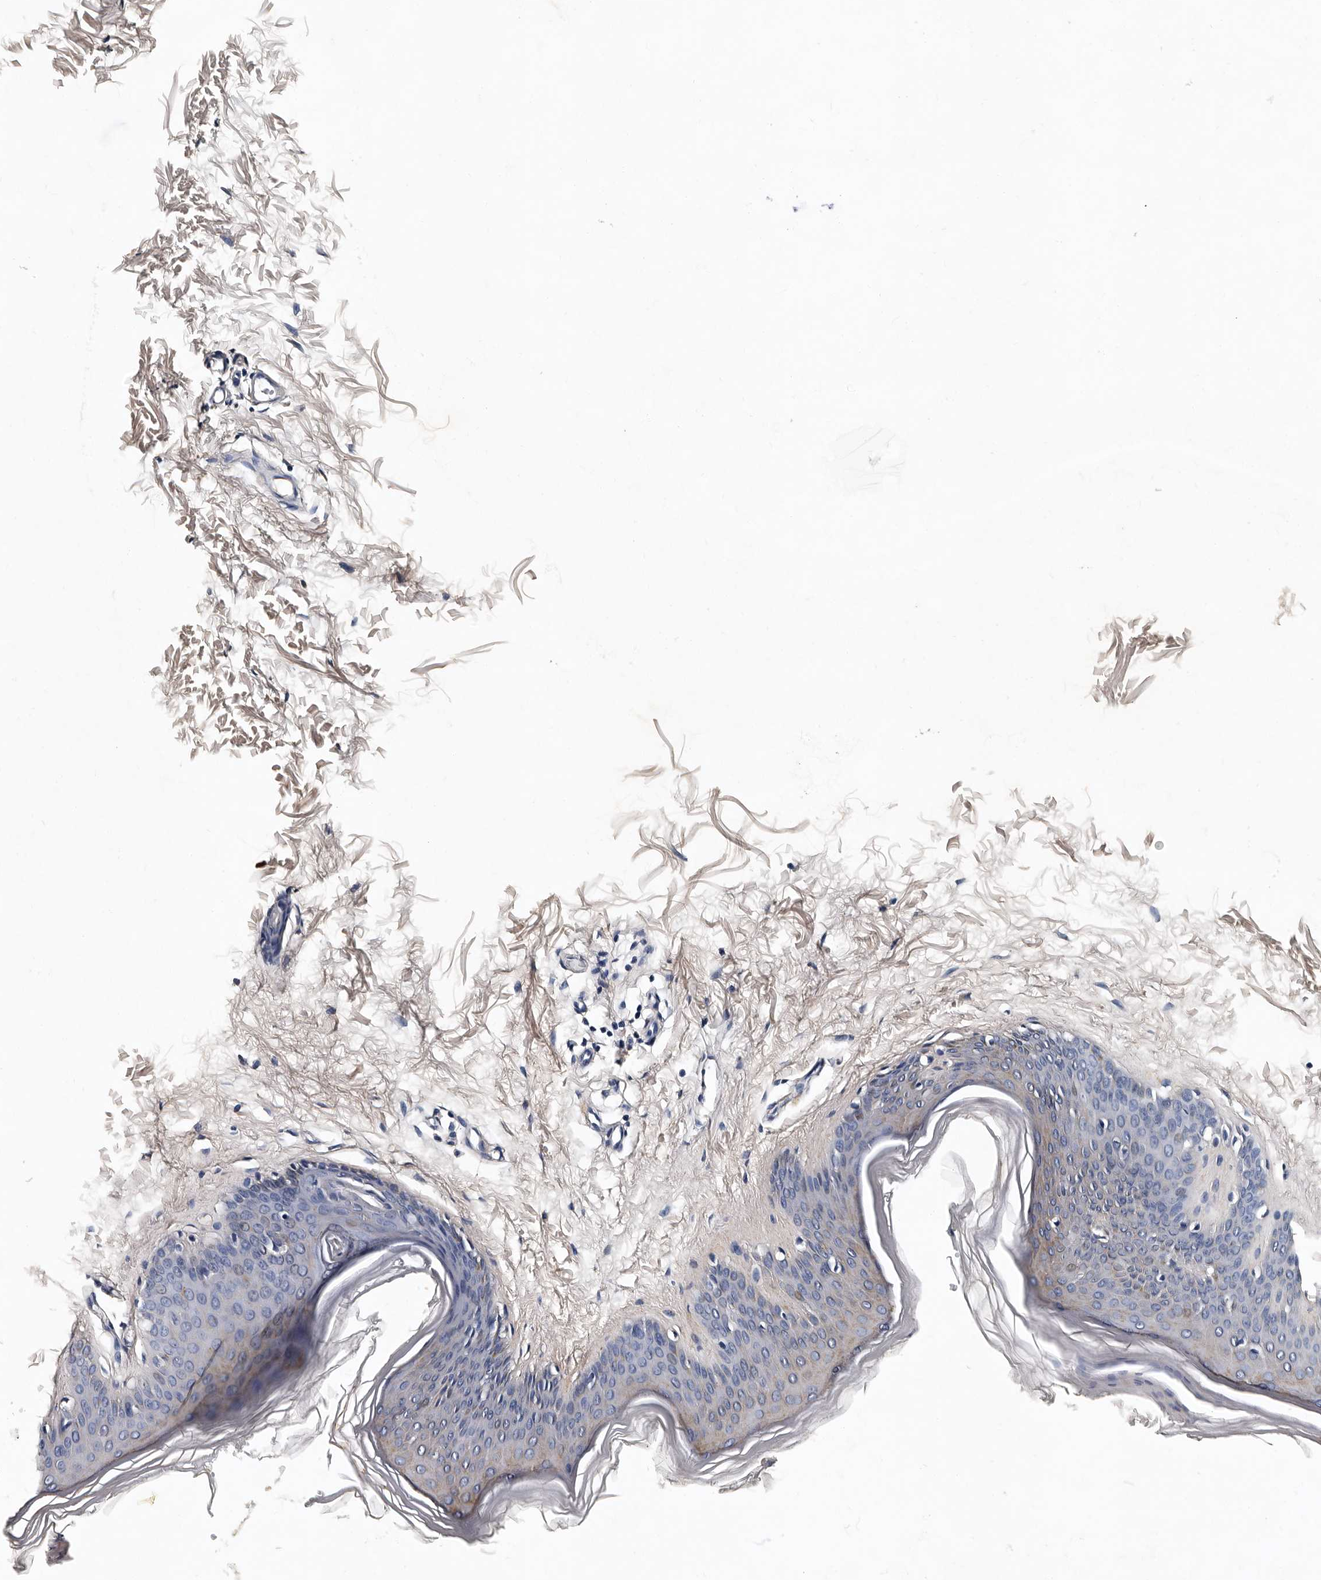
{"staining": {"intensity": "negative", "quantity": "none", "location": "none"}, "tissue": "skin", "cell_type": "Fibroblasts", "image_type": "normal", "snomed": [{"axis": "morphology", "description": "Normal tissue, NOS"}, {"axis": "topography", "description": "Skin"}], "caption": "Immunohistochemistry (IHC) image of unremarkable skin: human skin stained with DAB displays no significant protein staining in fibroblasts.", "gene": "CPNE3", "patient": {"sex": "female", "age": 27}}